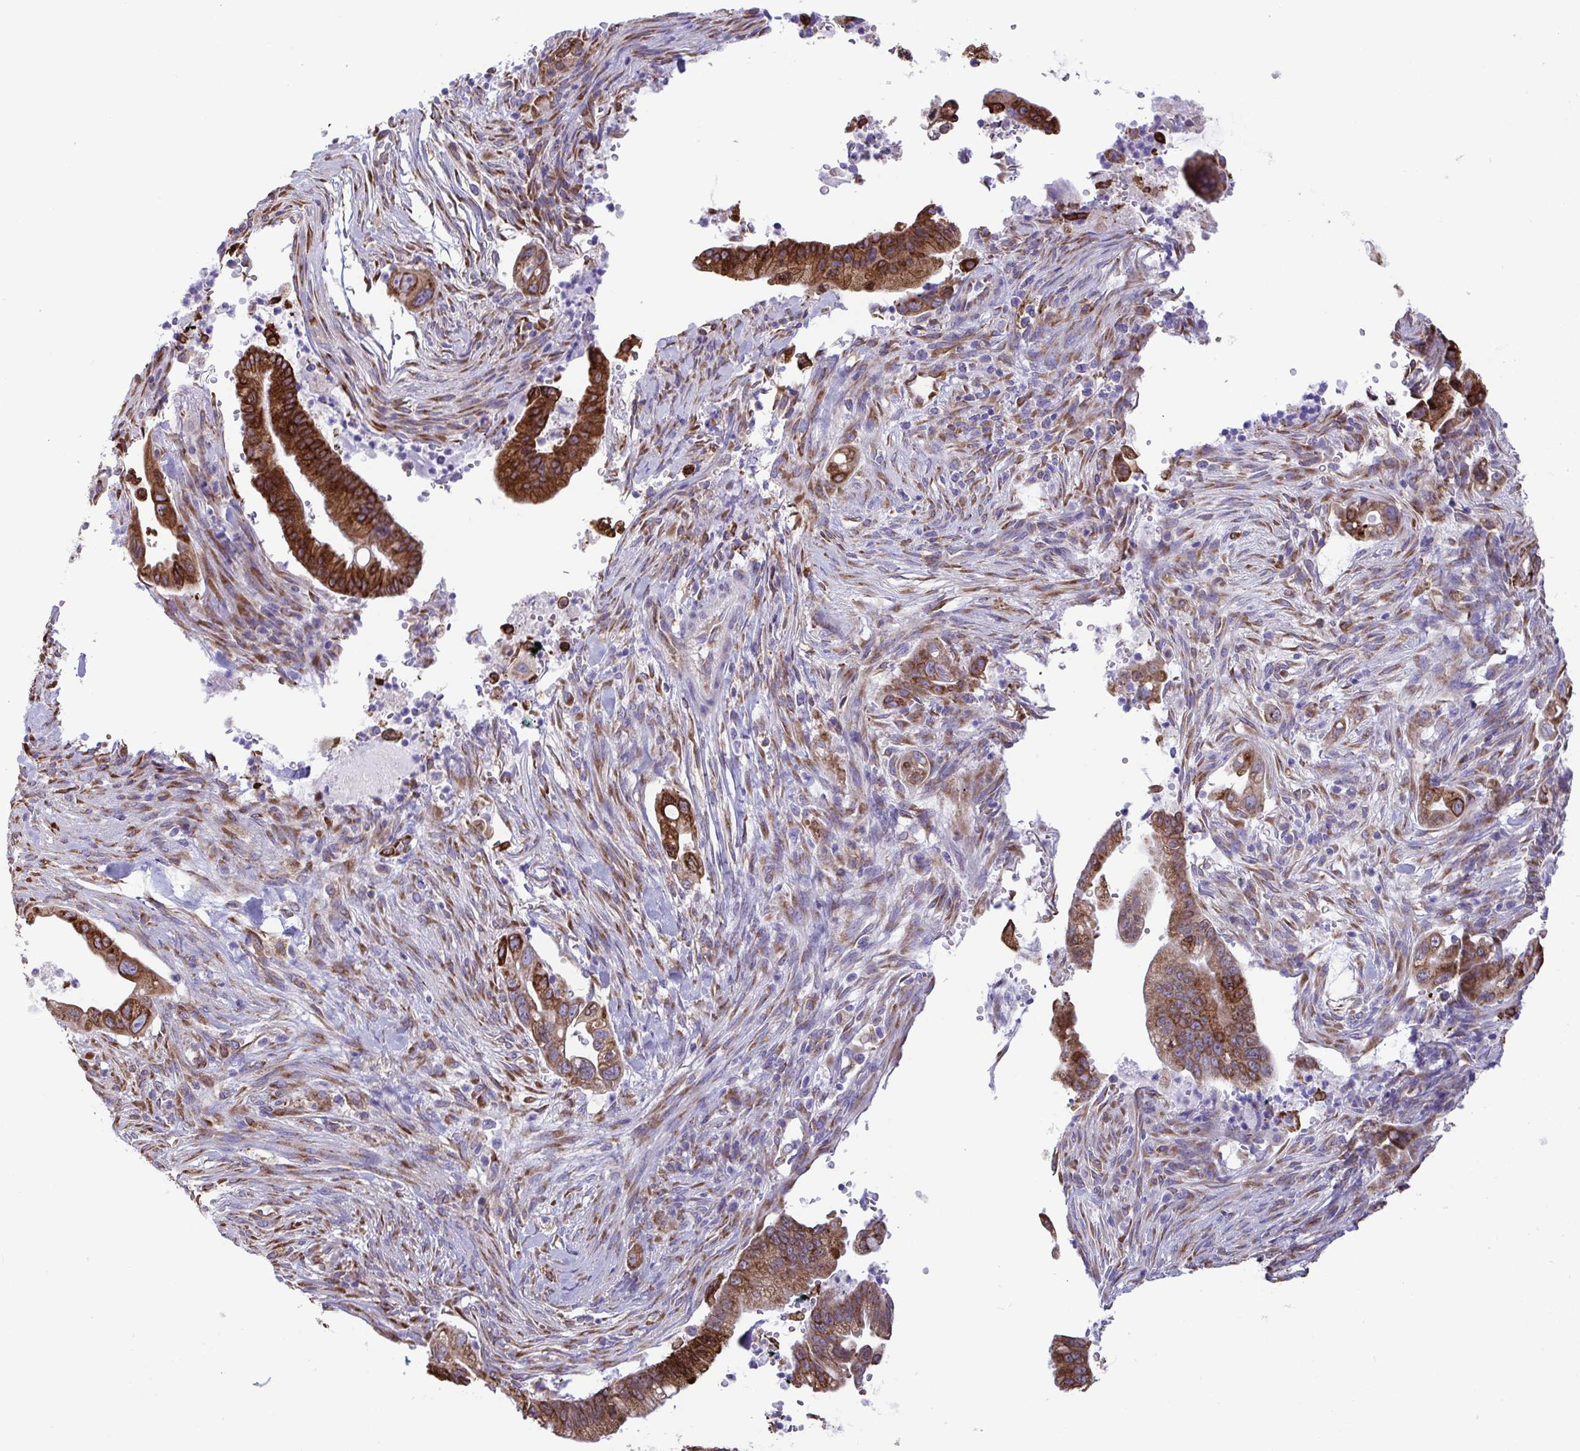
{"staining": {"intensity": "strong", "quantity": ">75%", "location": "cytoplasmic/membranous"}, "tissue": "pancreatic cancer", "cell_type": "Tumor cells", "image_type": "cancer", "snomed": [{"axis": "morphology", "description": "Adenocarcinoma, NOS"}, {"axis": "topography", "description": "Pancreas"}], "caption": "A high amount of strong cytoplasmic/membranous expression is present in about >75% of tumor cells in adenocarcinoma (pancreatic) tissue.", "gene": "ASPH", "patient": {"sex": "male", "age": 44}}